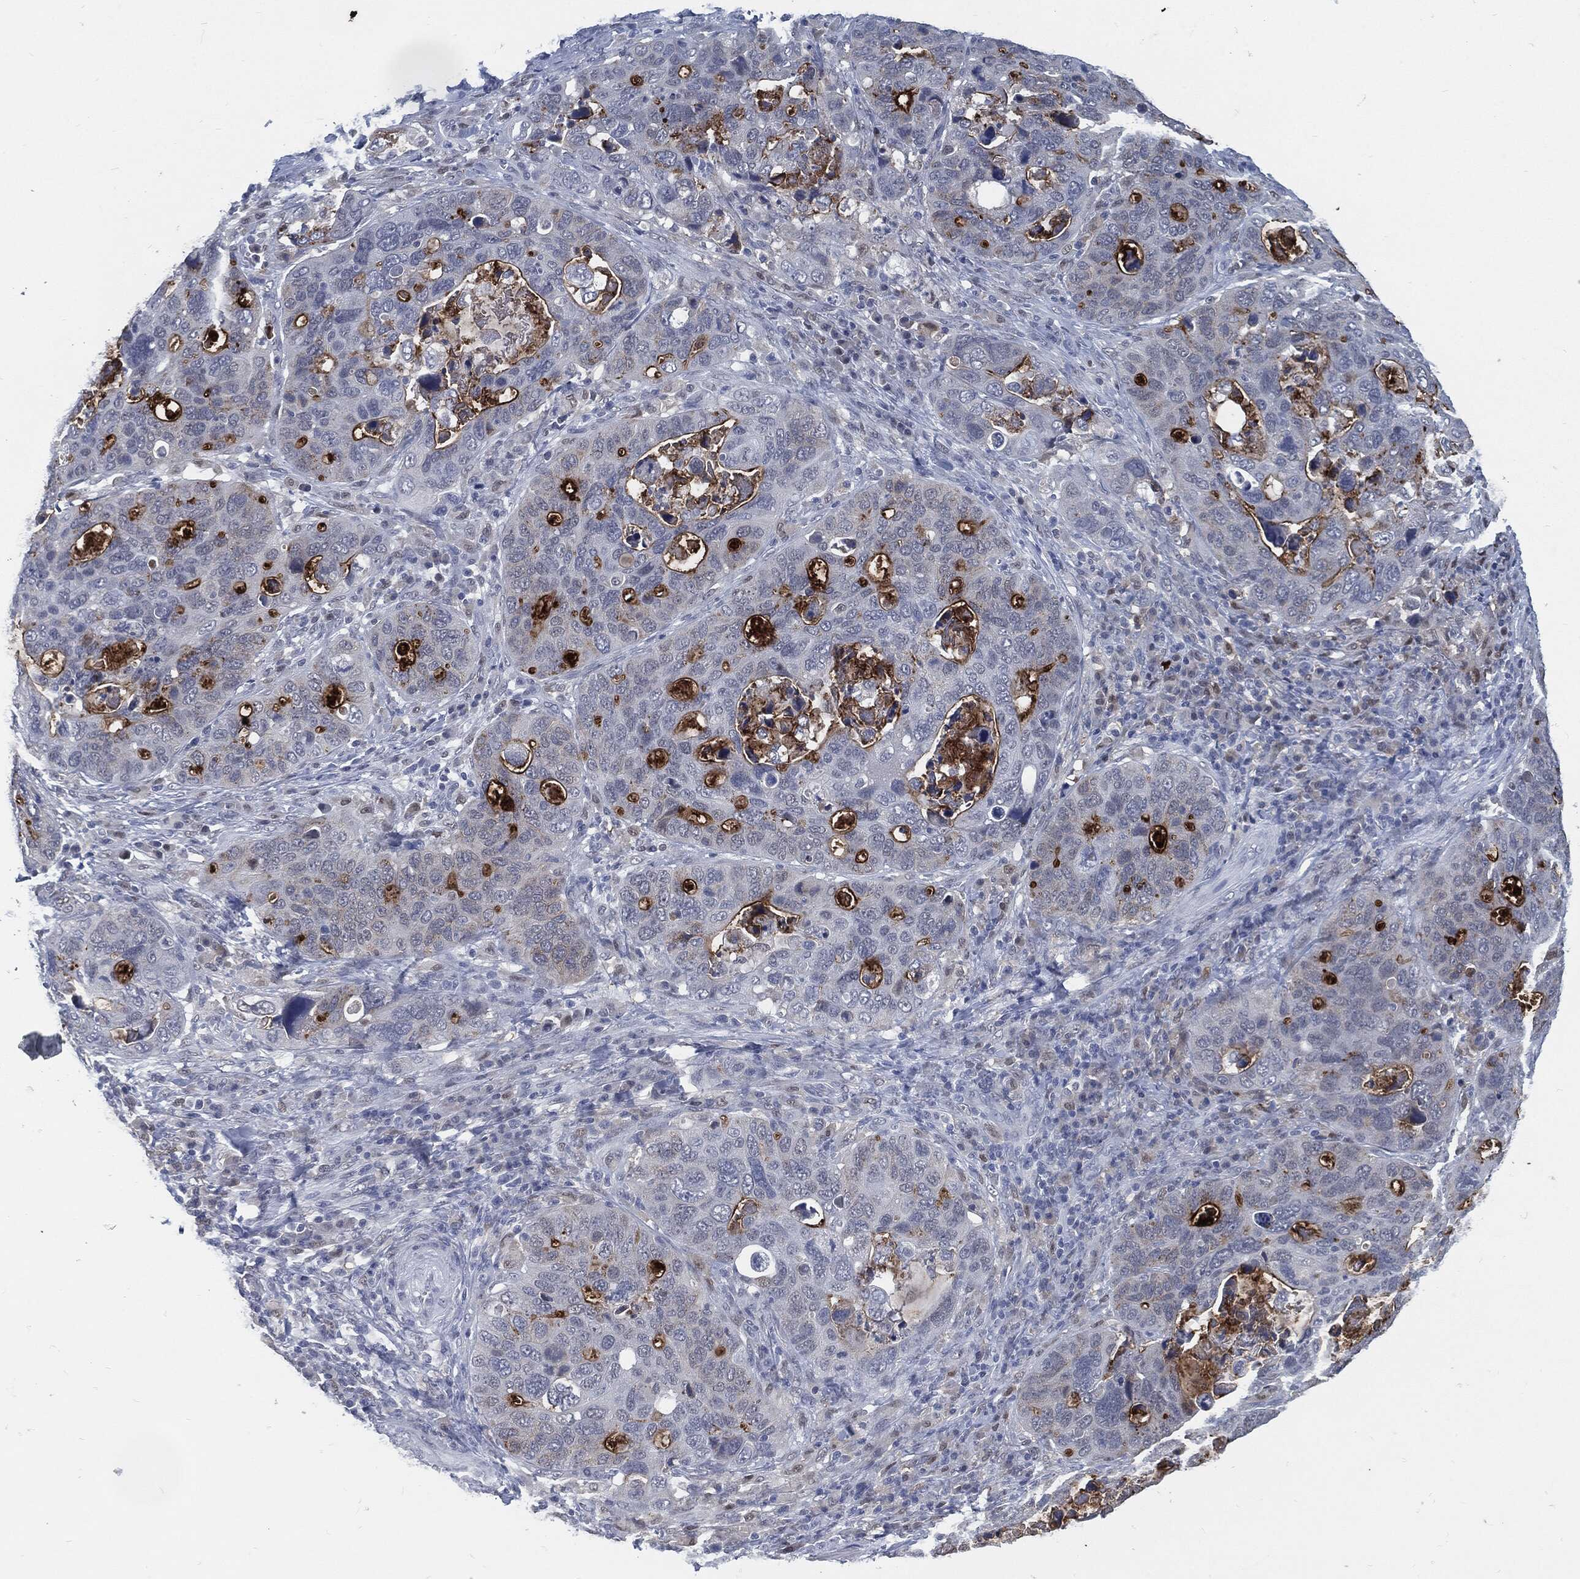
{"staining": {"intensity": "strong", "quantity": "<25%", "location": "cytoplasmic/membranous"}, "tissue": "stomach cancer", "cell_type": "Tumor cells", "image_type": "cancer", "snomed": [{"axis": "morphology", "description": "Adenocarcinoma, NOS"}, {"axis": "topography", "description": "Stomach"}], "caption": "IHC histopathology image of neoplastic tissue: human stomach cancer (adenocarcinoma) stained using immunohistochemistry (IHC) displays medium levels of strong protein expression localized specifically in the cytoplasmic/membranous of tumor cells, appearing as a cytoplasmic/membranous brown color.", "gene": "PROM1", "patient": {"sex": "male", "age": 54}}